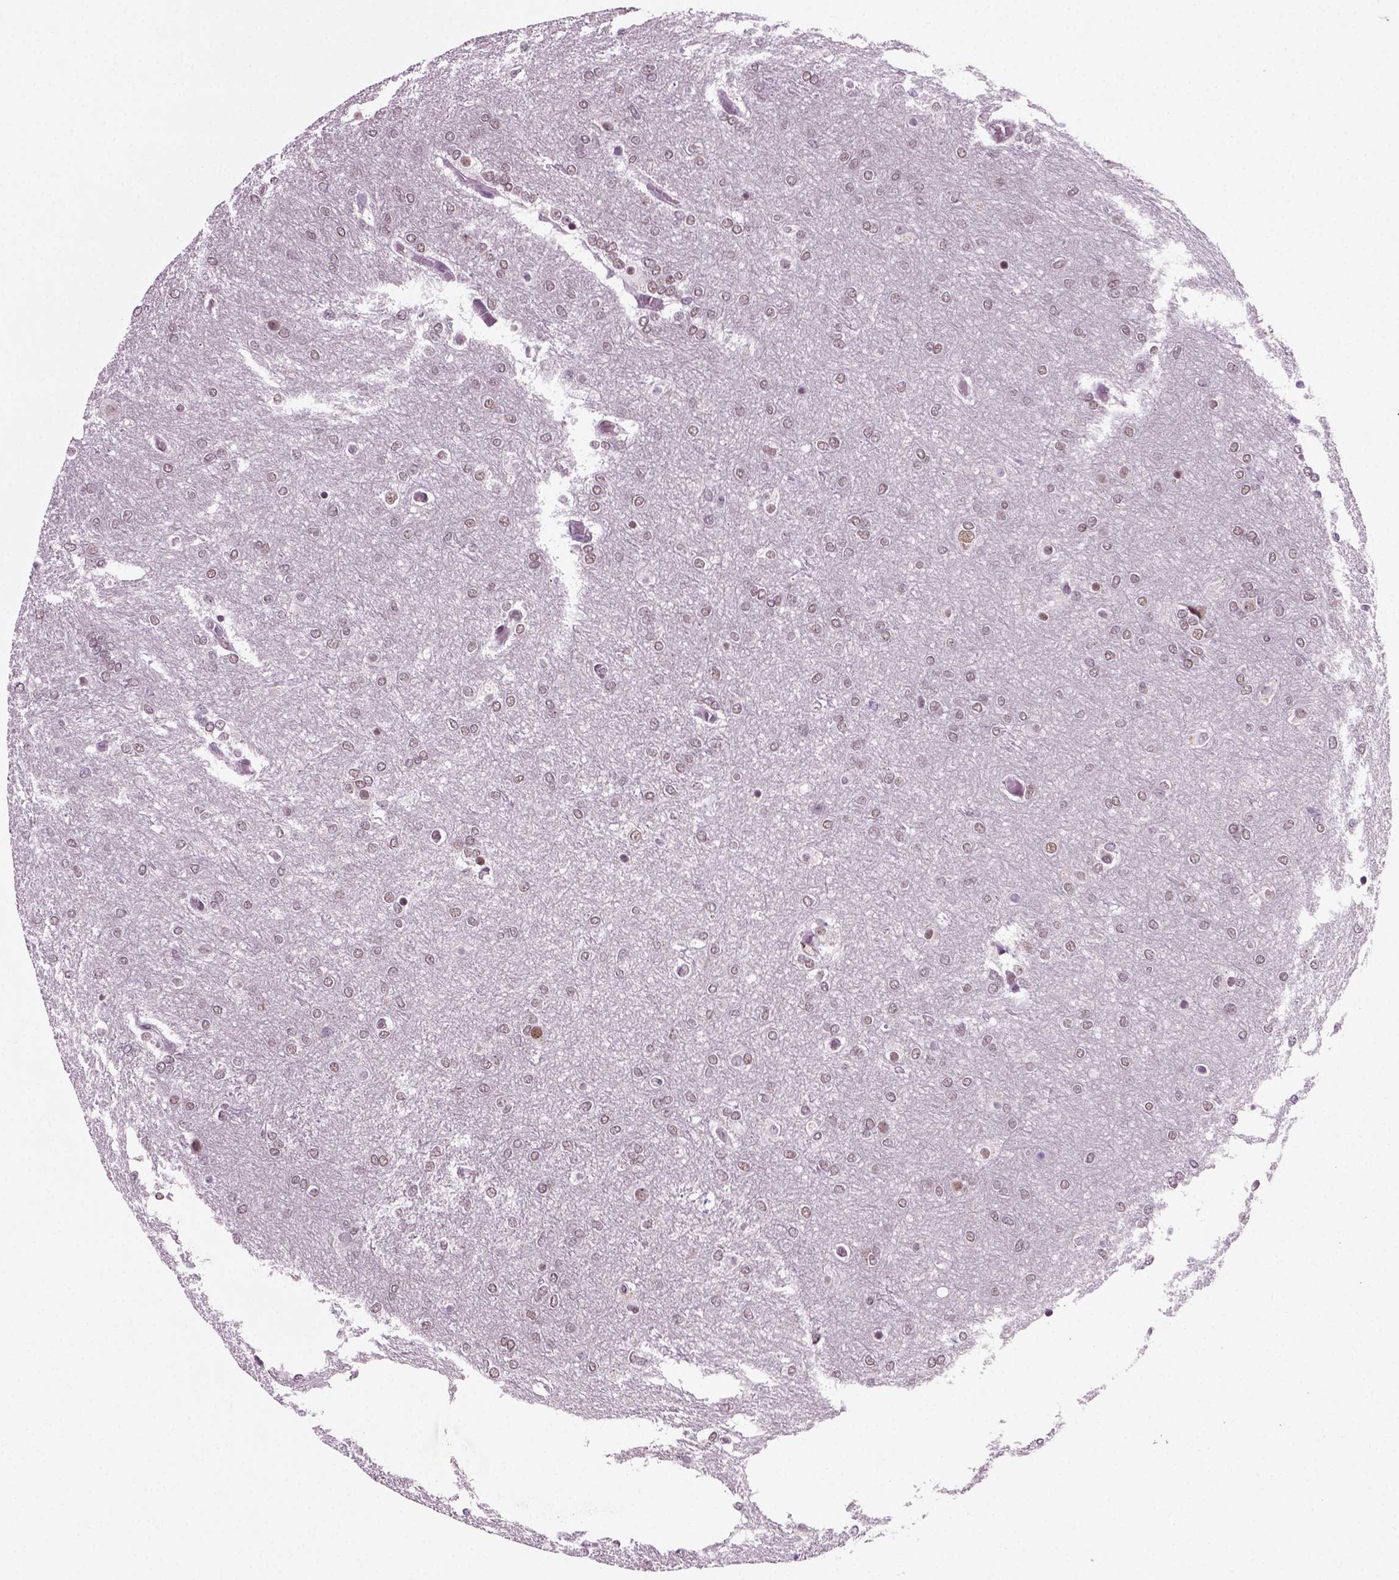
{"staining": {"intensity": "weak", "quantity": "25%-75%", "location": "nuclear"}, "tissue": "glioma", "cell_type": "Tumor cells", "image_type": "cancer", "snomed": [{"axis": "morphology", "description": "Glioma, malignant, High grade"}, {"axis": "topography", "description": "Brain"}], "caption": "IHC of human malignant glioma (high-grade) displays low levels of weak nuclear expression in about 25%-75% of tumor cells.", "gene": "RCOR3", "patient": {"sex": "female", "age": 61}}